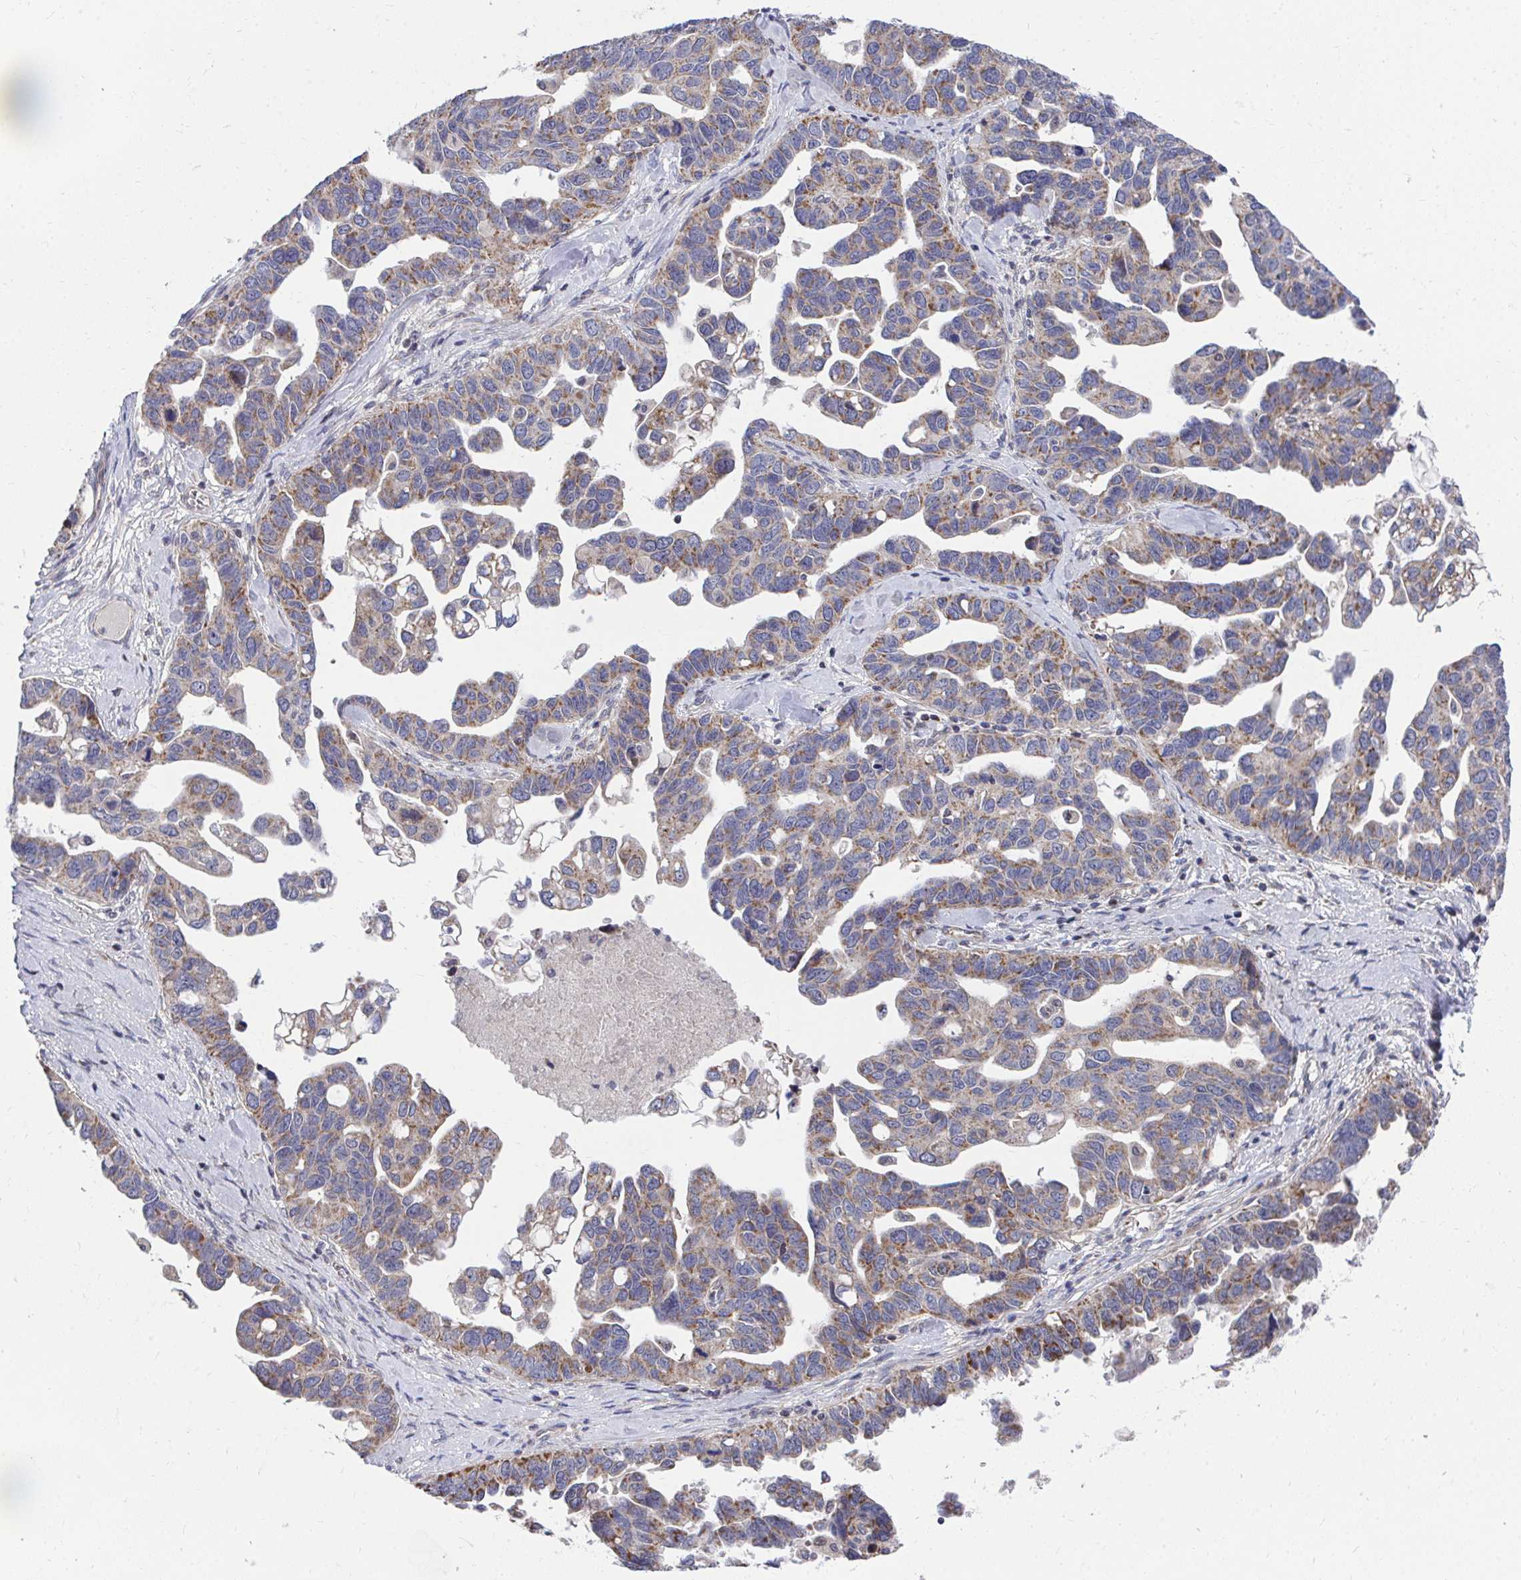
{"staining": {"intensity": "moderate", "quantity": "25%-75%", "location": "cytoplasmic/membranous"}, "tissue": "ovarian cancer", "cell_type": "Tumor cells", "image_type": "cancer", "snomed": [{"axis": "morphology", "description": "Cystadenocarcinoma, serous, NOS"}, {"axis": "topography", "description": "Ovary"}], "caption": "An immunohistochemistry micrograph of neoplastic tissue is shown. Protein staining in brown shows moderate cytoplasmic/membranous positivity in ovarian cancer (serous cystadenocarcinoma) within tumor cells.", "gene": "PEX3", "patient": {"sex": "female", "age": 69}}